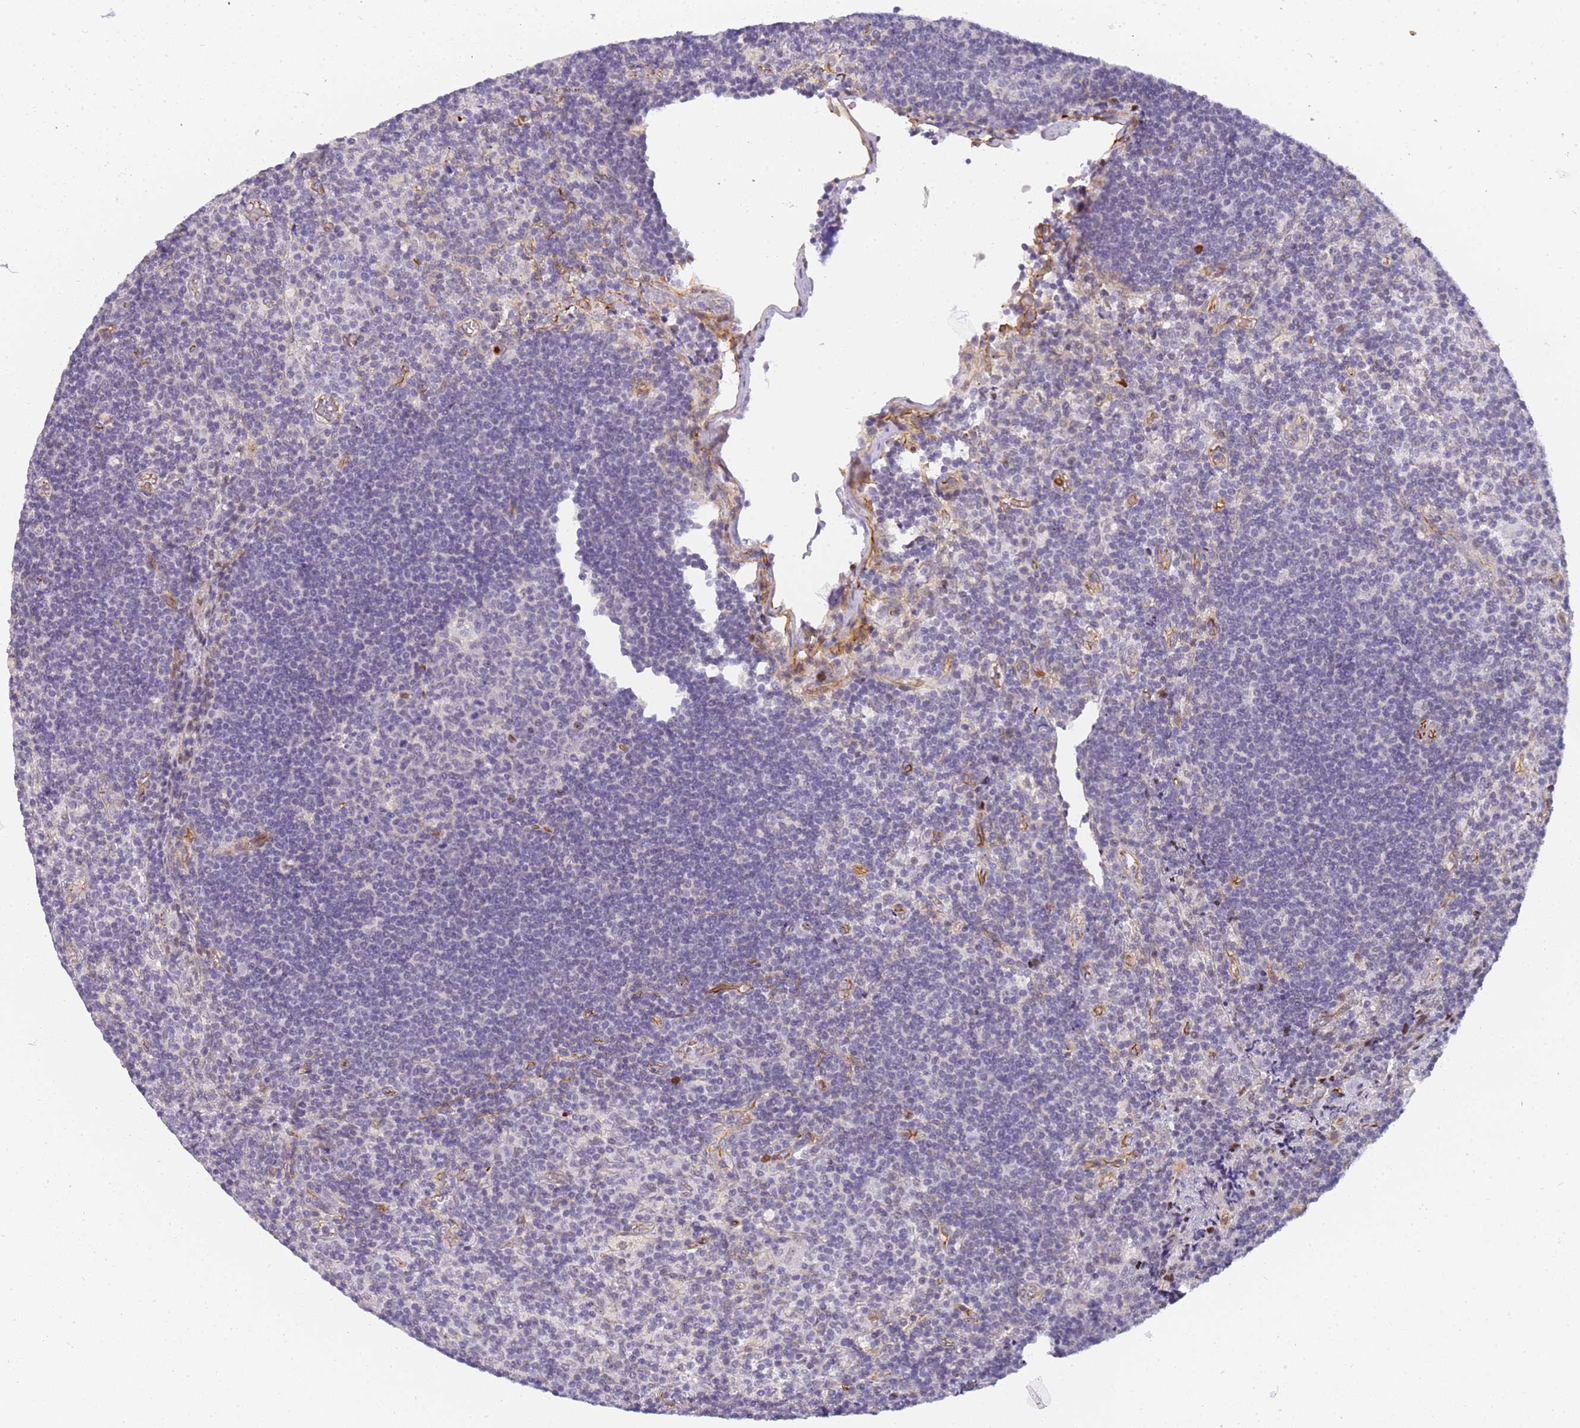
{"staining": {"intensity": "negative", "quantity": "none", "location": "none"}, "tissue": "lymph node", "cell_type": "Germinal center cells", "image_type": "normal", "snomed": [{"axis": "morphology", "description": "Normal tissue, NOS"}, {"axis": "topography", "description": "Lymph node"}], "caption": "IHC image of normal human lymph node stained for a protein (brown), which demonstrates no staining in germinal center cells.", "gene": "GON4L", "patient": {"sex": "male", "age": 69}}